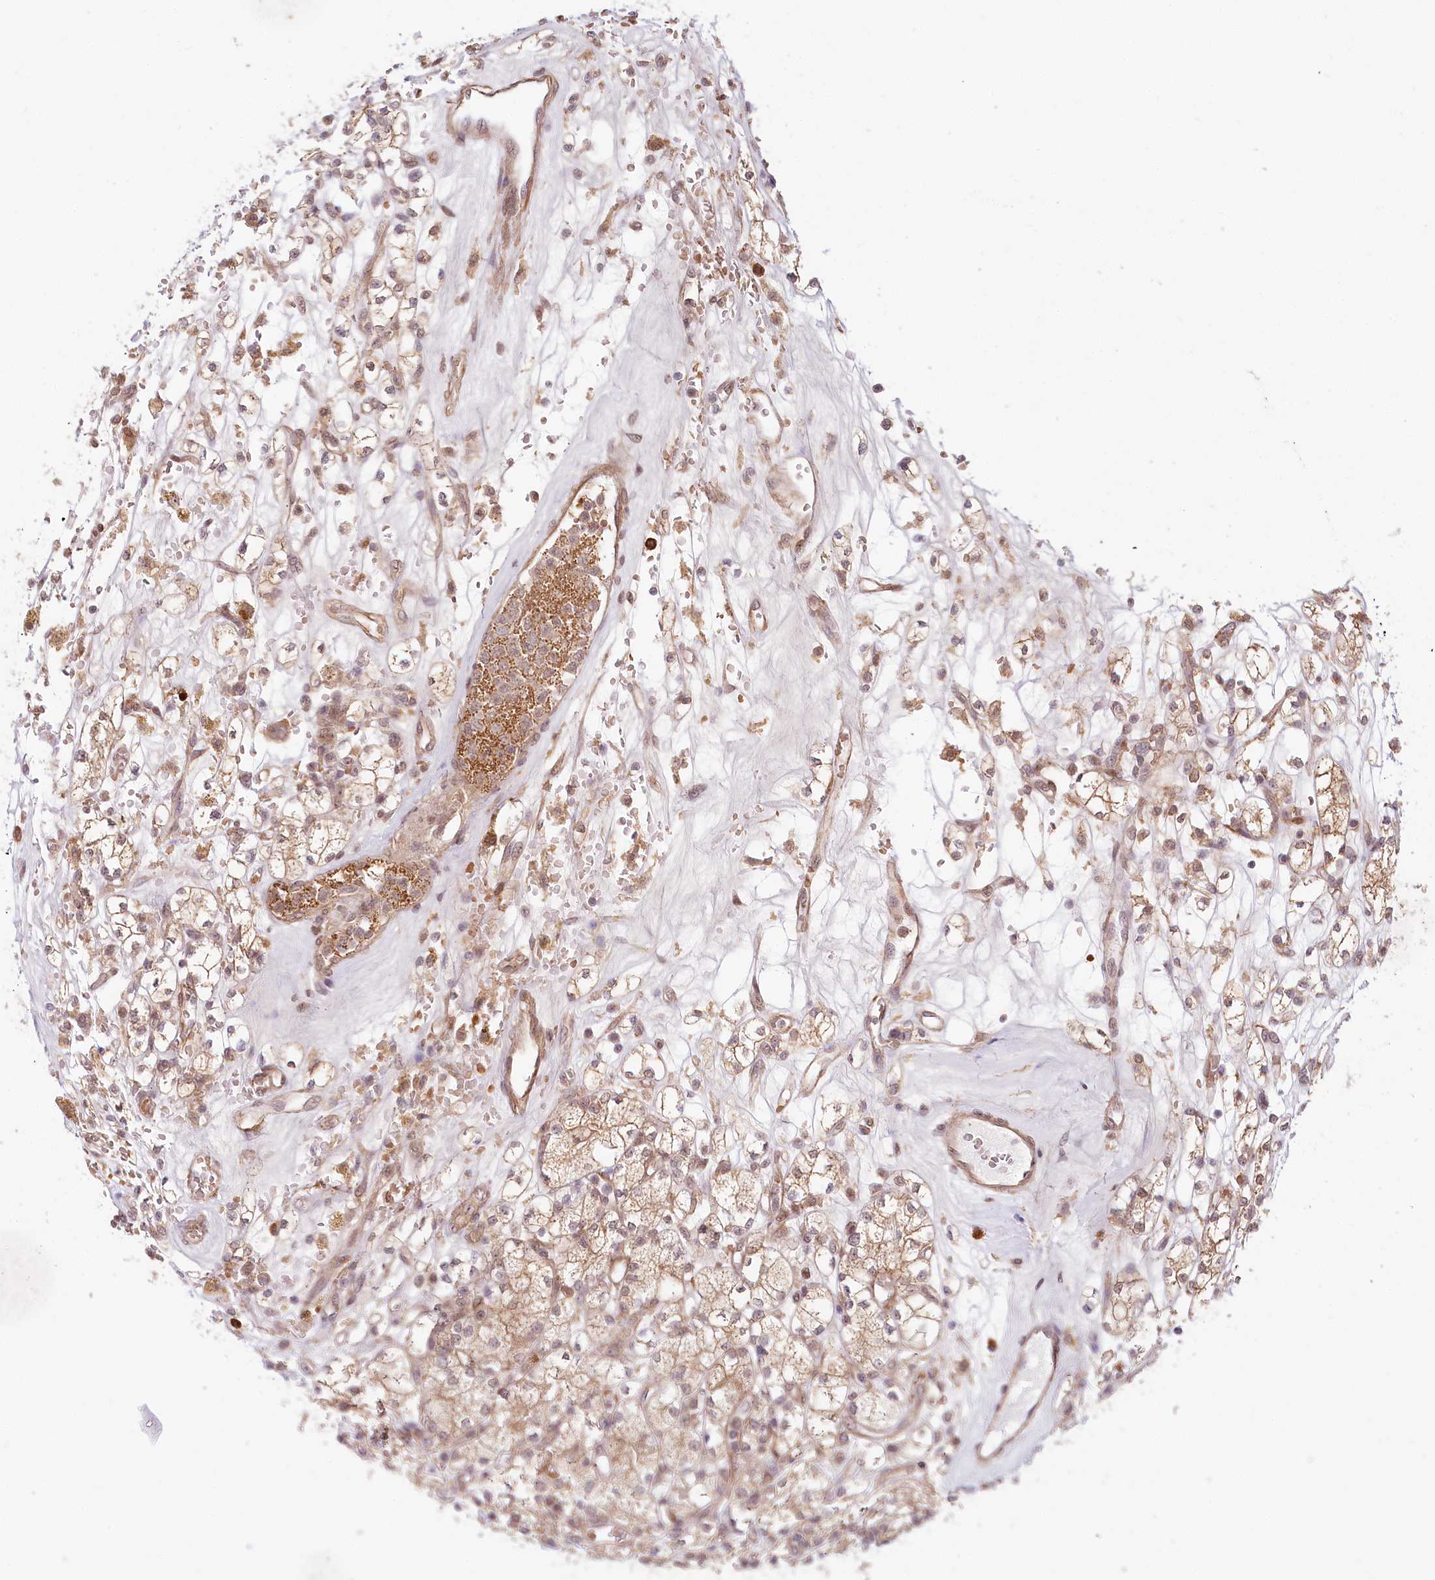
{"staining": {"intensity": "weak", "quantity": ">75%", "location": "cytoplasmic/membranous"}, "tissue": "renal cancer", "cell_type": "Tumor cells", "image_type": "cancer", "snomed": [{"axis": "morphology", "description": "Adenocarcinoma, NOS"}, {"axis": "topography", "description": "Kidney"}], "caption": "The immunohistochemical stain labels weak cytoplasmic/membranous staining in tumor cells of renal adenocarcinoma tissue. (Brightfield microscopy of DAB IHC at high magnification).", "gene": "TUBGCP2", "patient": {"sex": "male", "age": 77}}